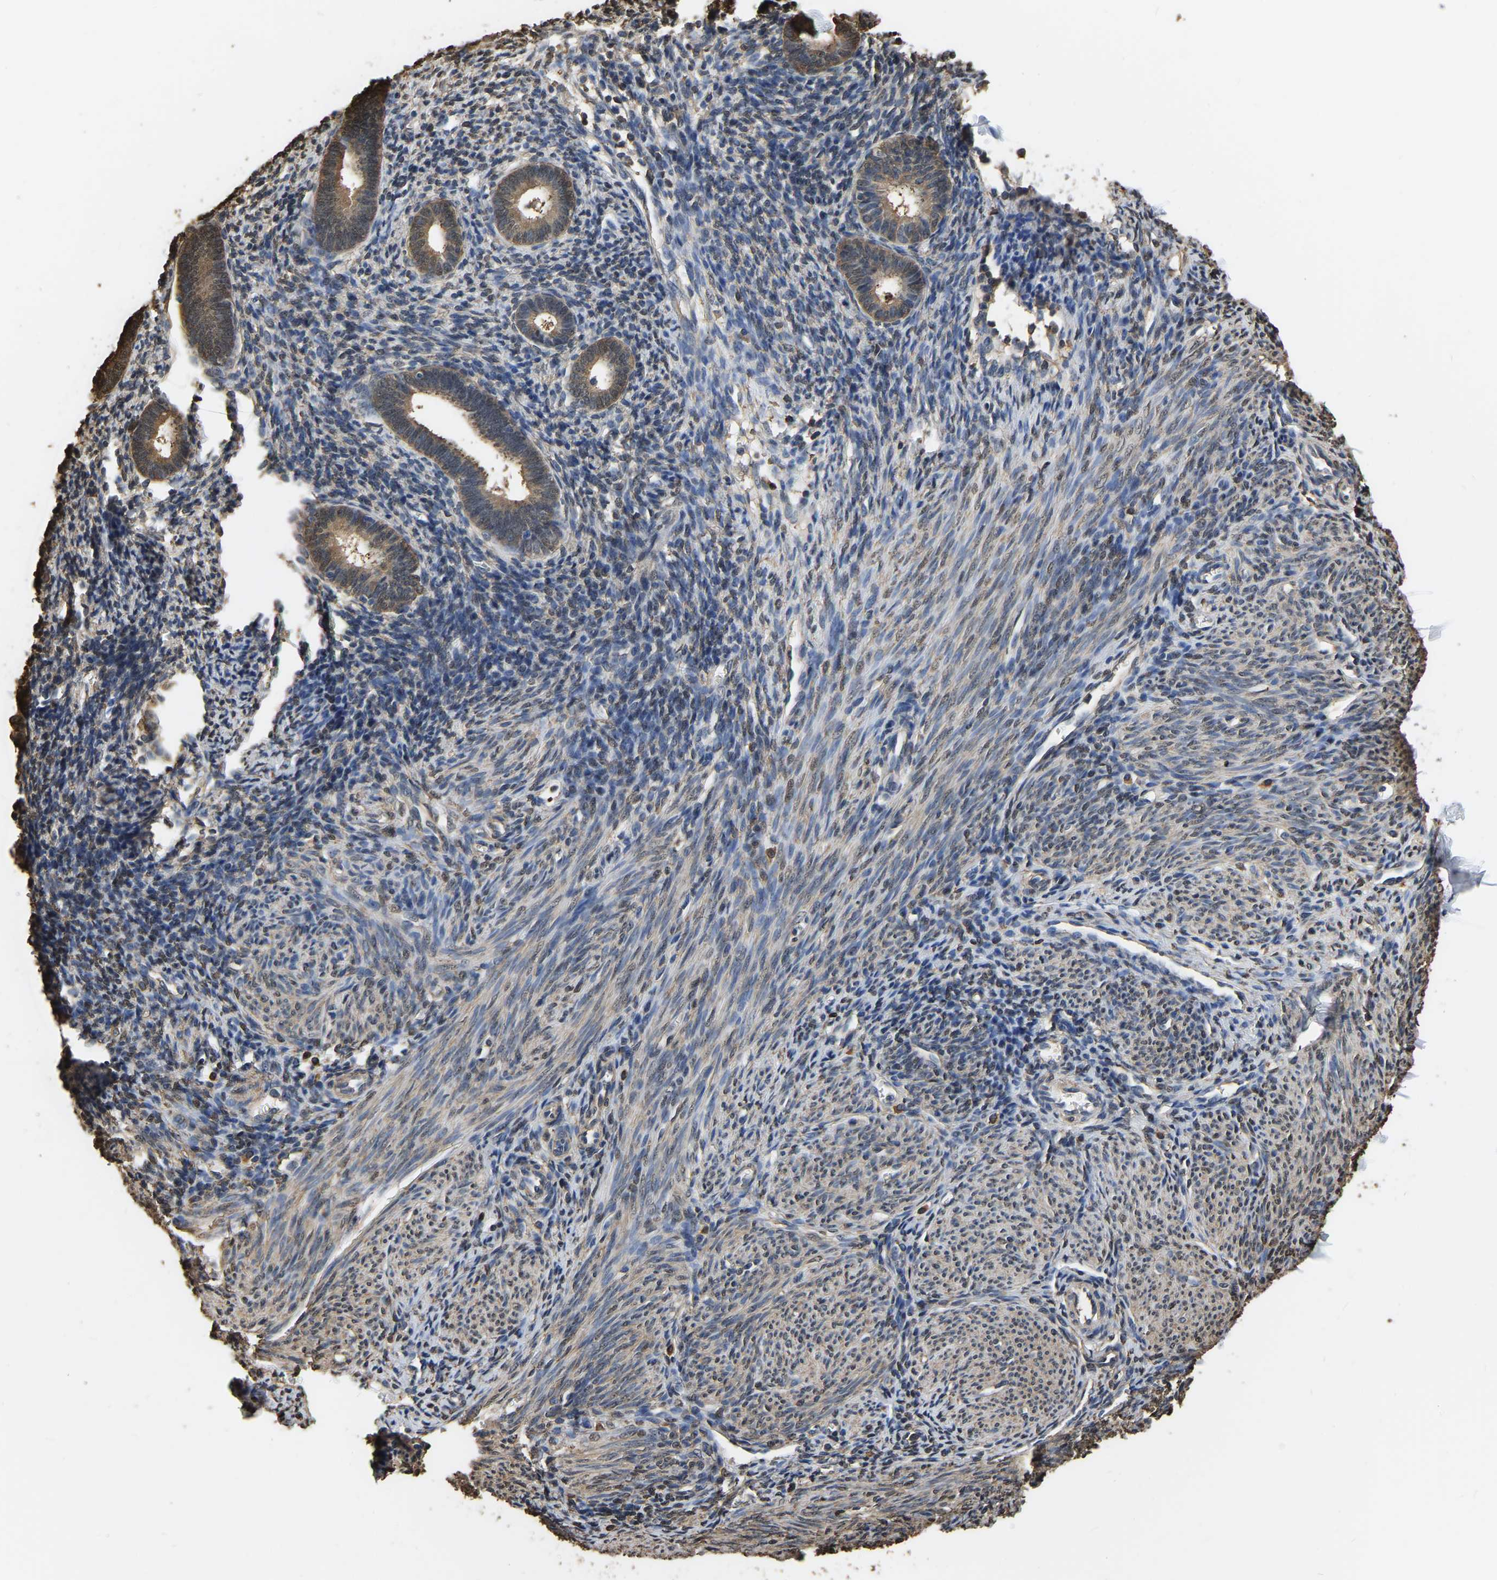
{"staining": {"intensity": "negative", "quantity": "none", "location": "none"}, "tissue": "endometrium", "cell_type": "Cells in endometrial stroma", "image_type": "normal", "snomed": [{"axis": "morphology", "description": "Normal tissue, NOS"}, {"axis": "morphology", "description": "Adenocarcinoma, NOS"}, {"axis": "topography", "description": "Endometrium"}], "caption": "Protein analysis of normal endometrium exhibits no significant expression in cells in endometrial stroma. The staining is performed using DAB (3,3'-diaminobenzidine) brown chromogen with nuclei counter-stained in using hematoxylin.", "gene": "LDHB", "patient": {"sex": "female", "age": 57}}